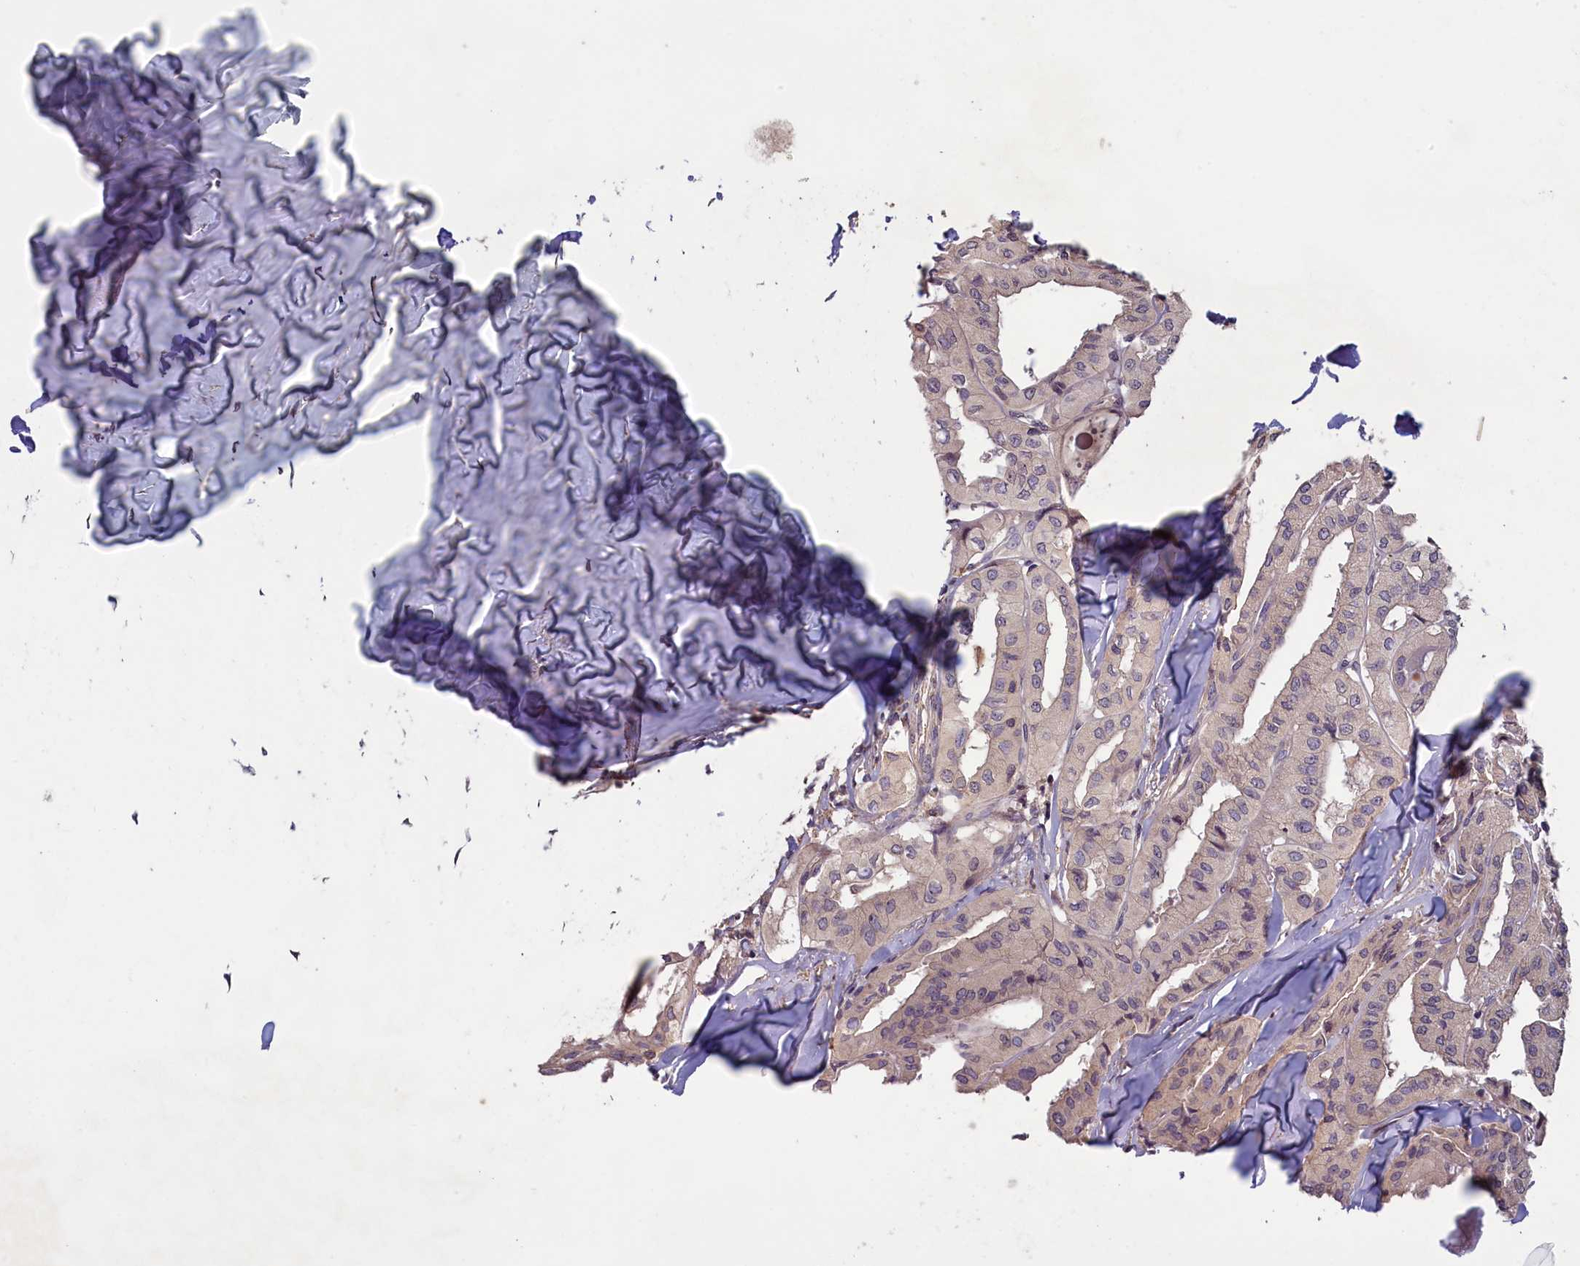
{"staining": {"intensity": "negative", "quantity": "none", "location": "none"}, "tissue": "thyroid cancer", "cell_type": "Tumor cells", "image_type": "cancer", "snomed": [{"axis": "morphology", "description": "Papillary adenocarcinoma, NOS"}, {"axis": "topography", "description": "Thyroid gland"}], "caption": "Thyroid papillary adenocarcinoma stained for a protein using immunohistochemistry reveals no expression tumor cells.", "gene": "NUDT6", "patient": {"sex": "female", "age": 59}}